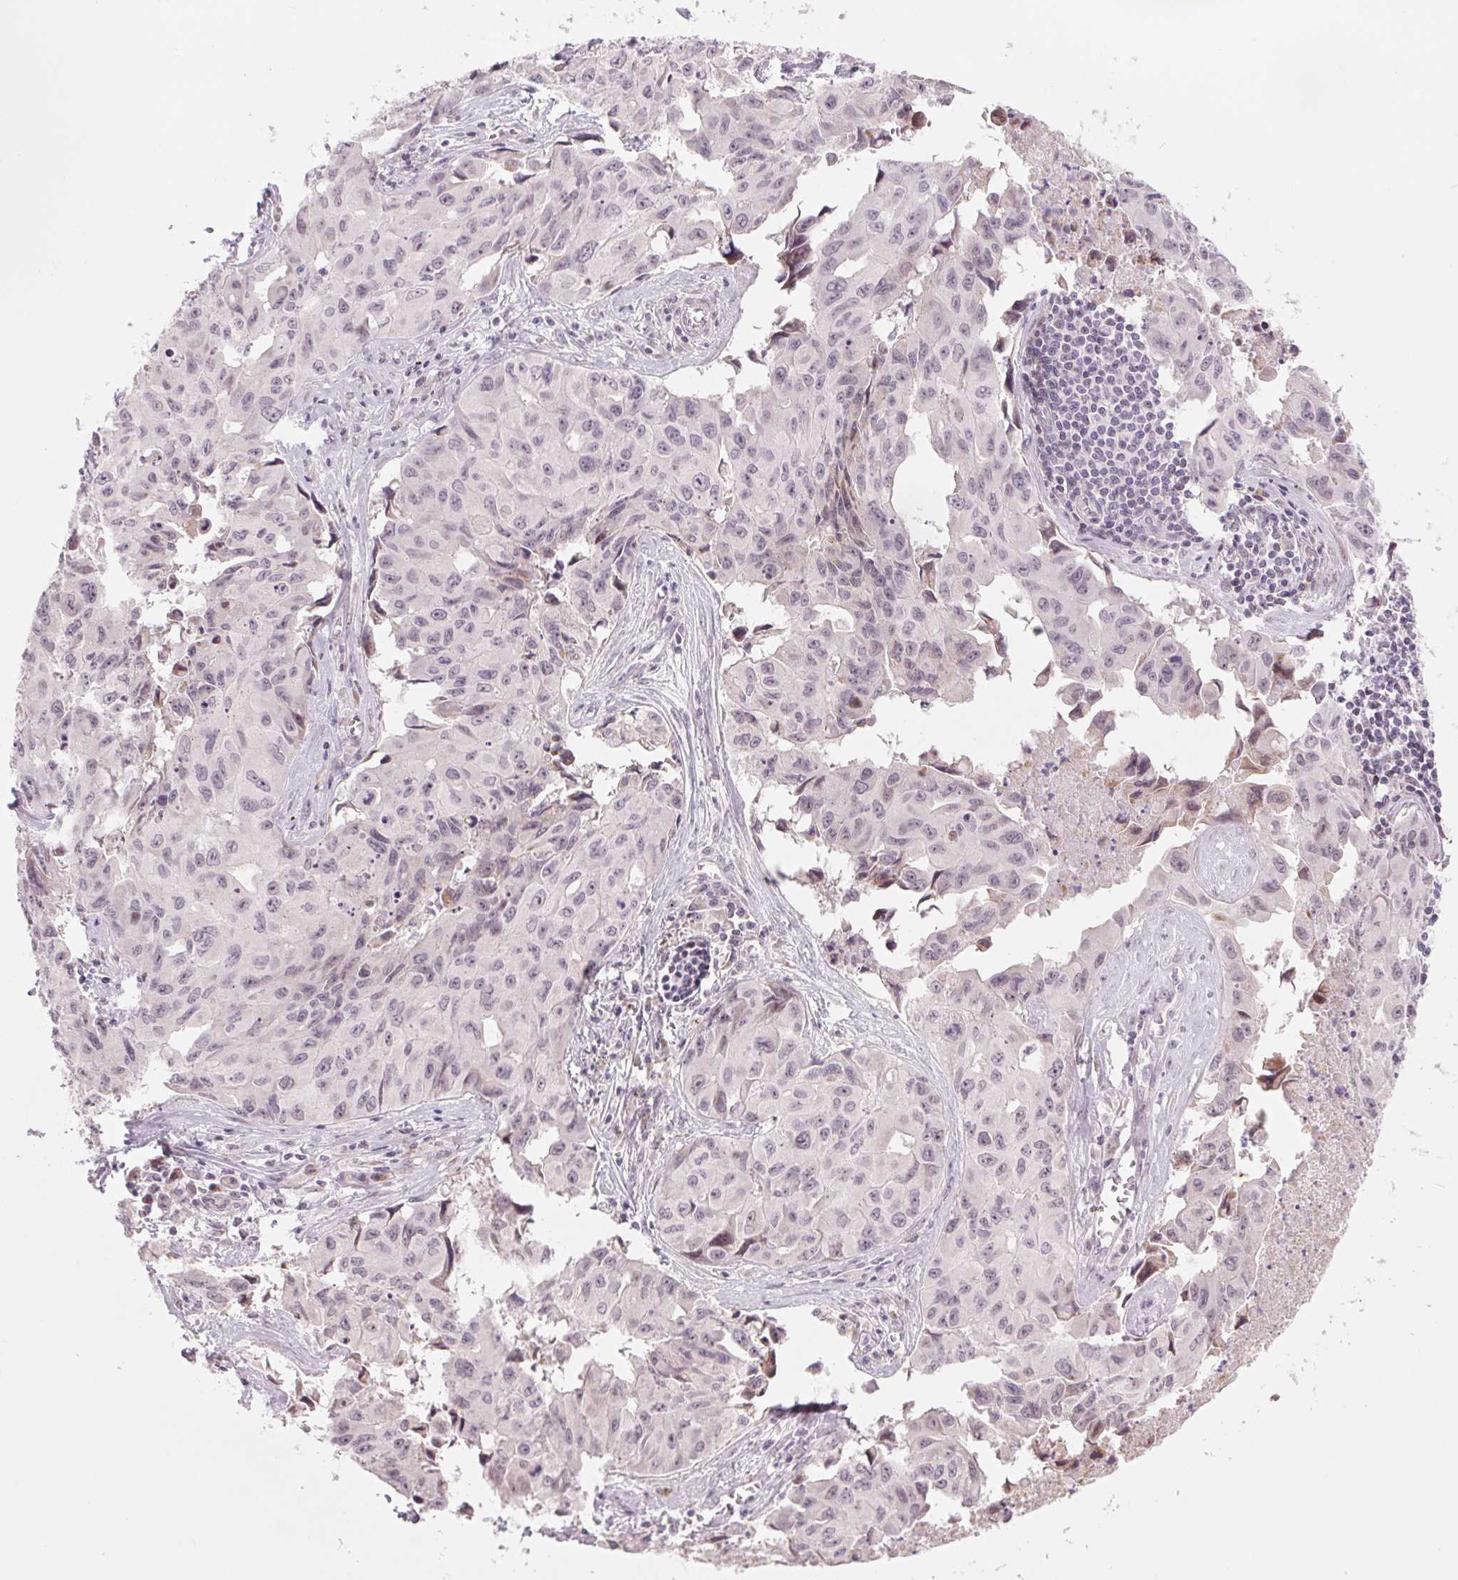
{"staining": {"intensity": "negative", "quantity": "none", "location": "none"}, "tissue": "lung cancer", "cell_type": "Tumor cells", "image_type": "cancer", "snomed": [{"axis": "morphology", "description": "Adenocarcinoma, NOS"}, {"axis": "topography", "description": "Lymph node"}, {"axis": "topography", "description": "Lung"}], "caption": "Tumor cells show no significant expression in adenocarcinoma (lung).", "gene": "ARHGAP32", "patient": {"sex": "male", "age": 64}}